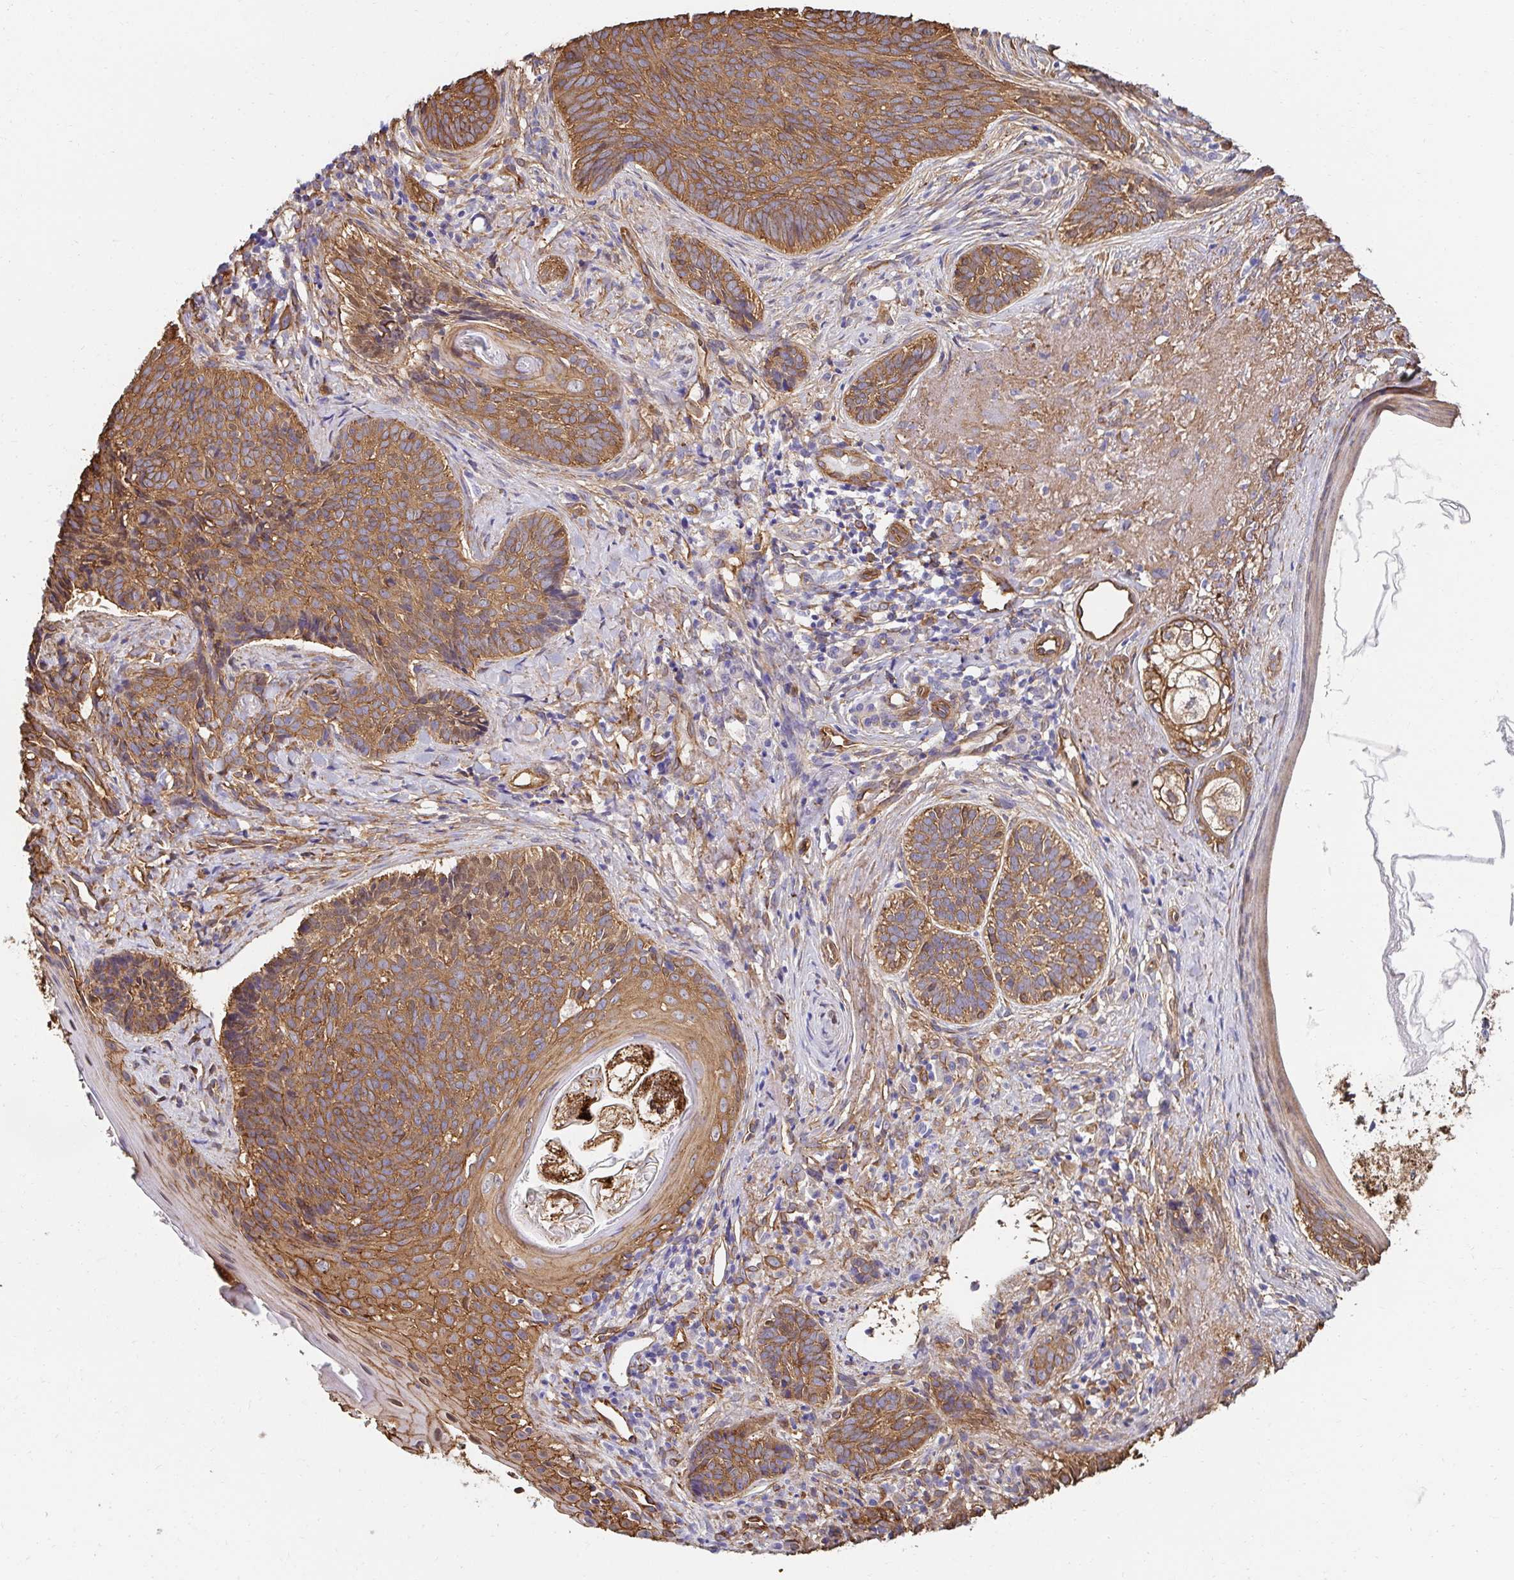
{"staining": {"intensity": "moderate", "quantity": ">75%", "location": "cytoplasmic/membranous"}, "tissue": "skin cancer", "cell_type": "Tumor cells", "image_type": "cancer", "snomed": [{"axis": "morphology", "description": "Basal cell carcinoma"}, {"axis": "topography", "description": "Skin"}], "caption": "The image shows a brown stain indicating the presence of a protein in the cytoplasmic/membranous of tumor cells in skin basal cell carcinoma.", "gene": "CTTN", "patient": {"sex": "female", "age": 74}}